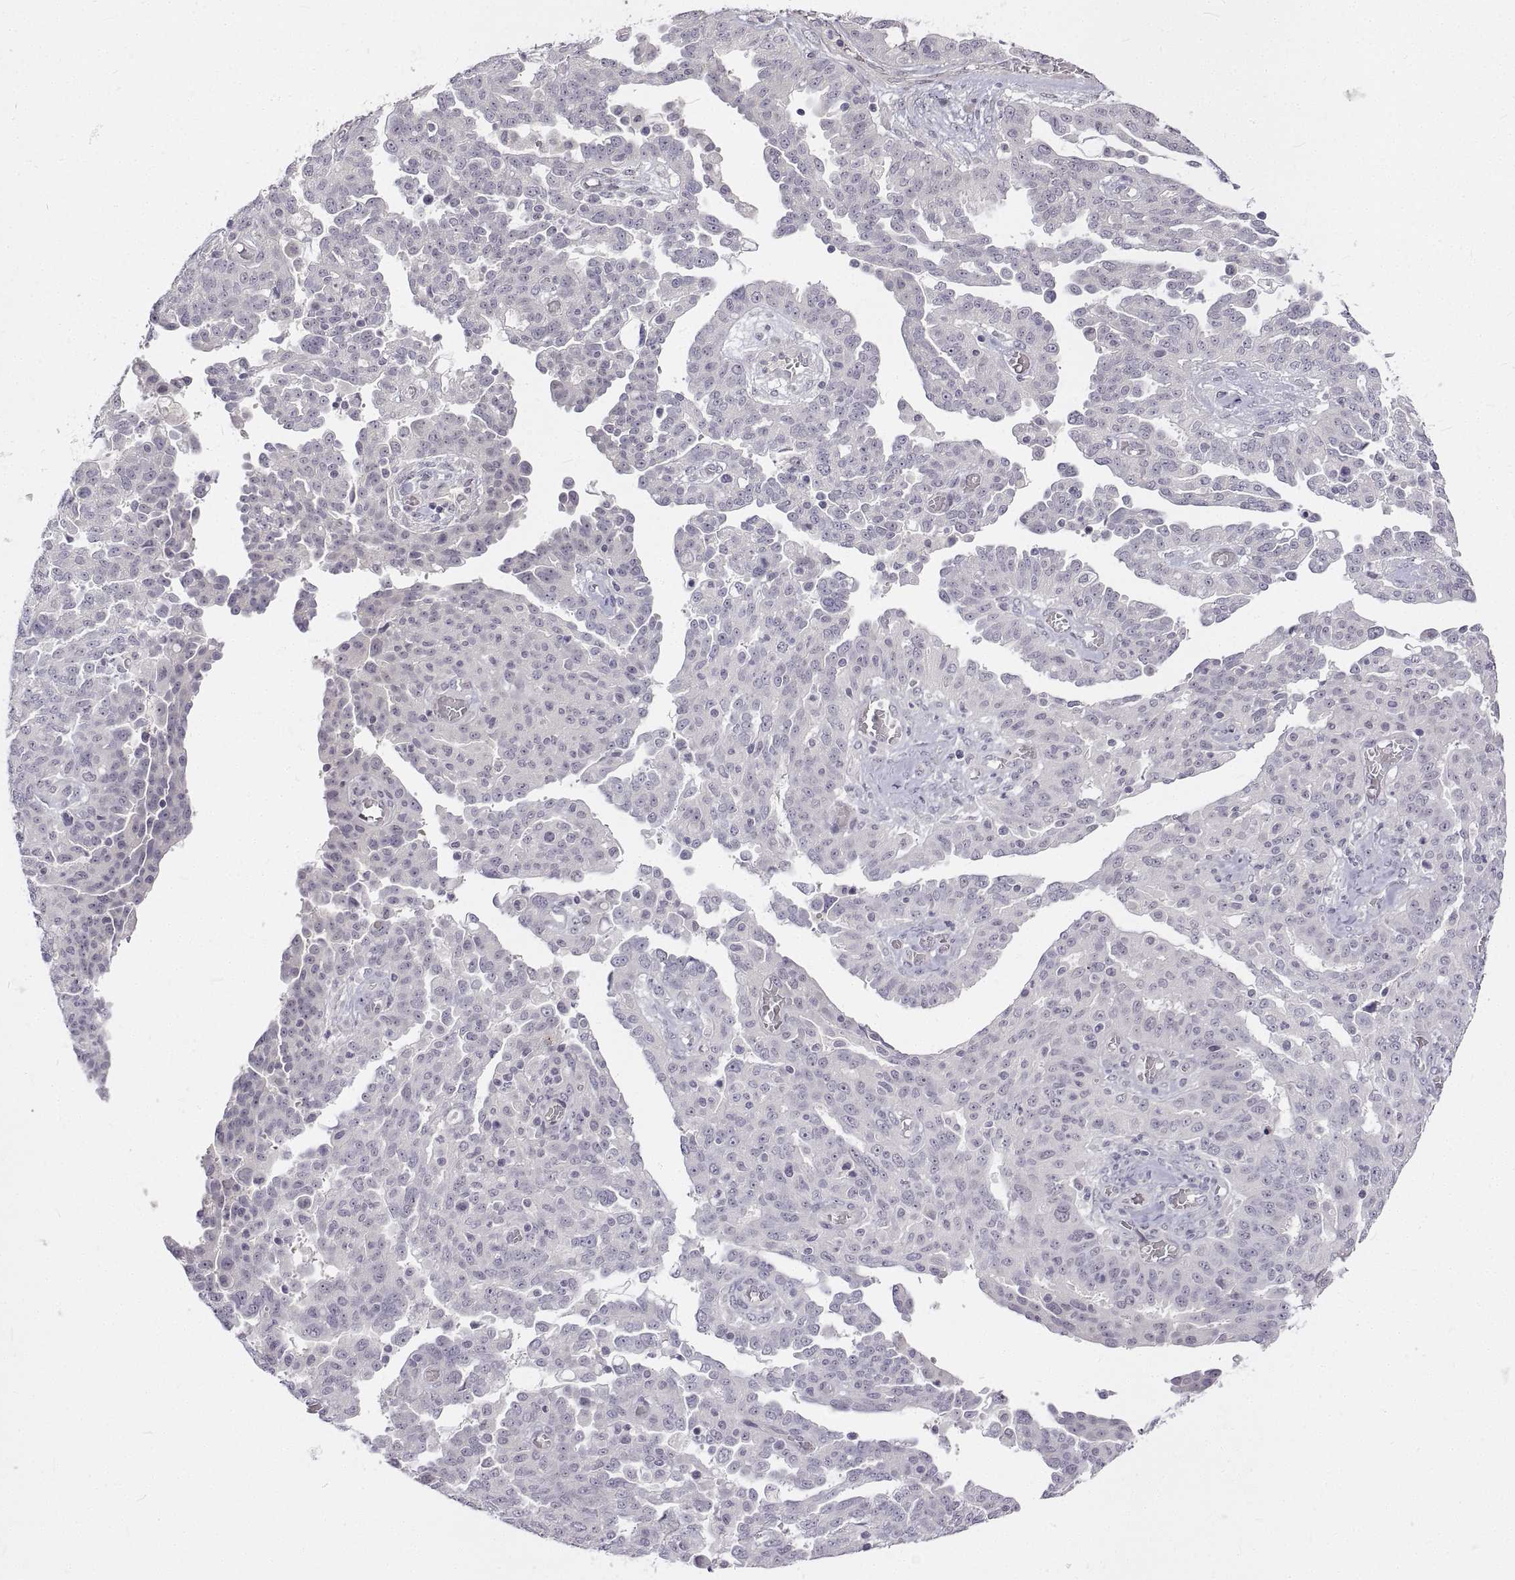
{"staining": {"intensity": "negative", "quantity": "none", "location": "none"}, "tissue": "ovarian cancer", "cell_type": "Tumor cells", "image_type": "cancer", "snomed": [{"axis": "morphology", "description": "Cystadenocarcinoma, serous, NOS"}, {"axis": "topography", "description": "Ovary"}], "caption": "Protein analysis of ovarian cancer (serous cystadenocarcinoma) reveals no significant positivity in tumor cells.", "gene": "ANO2", "patient": {"sex": "female", "age": 67}}